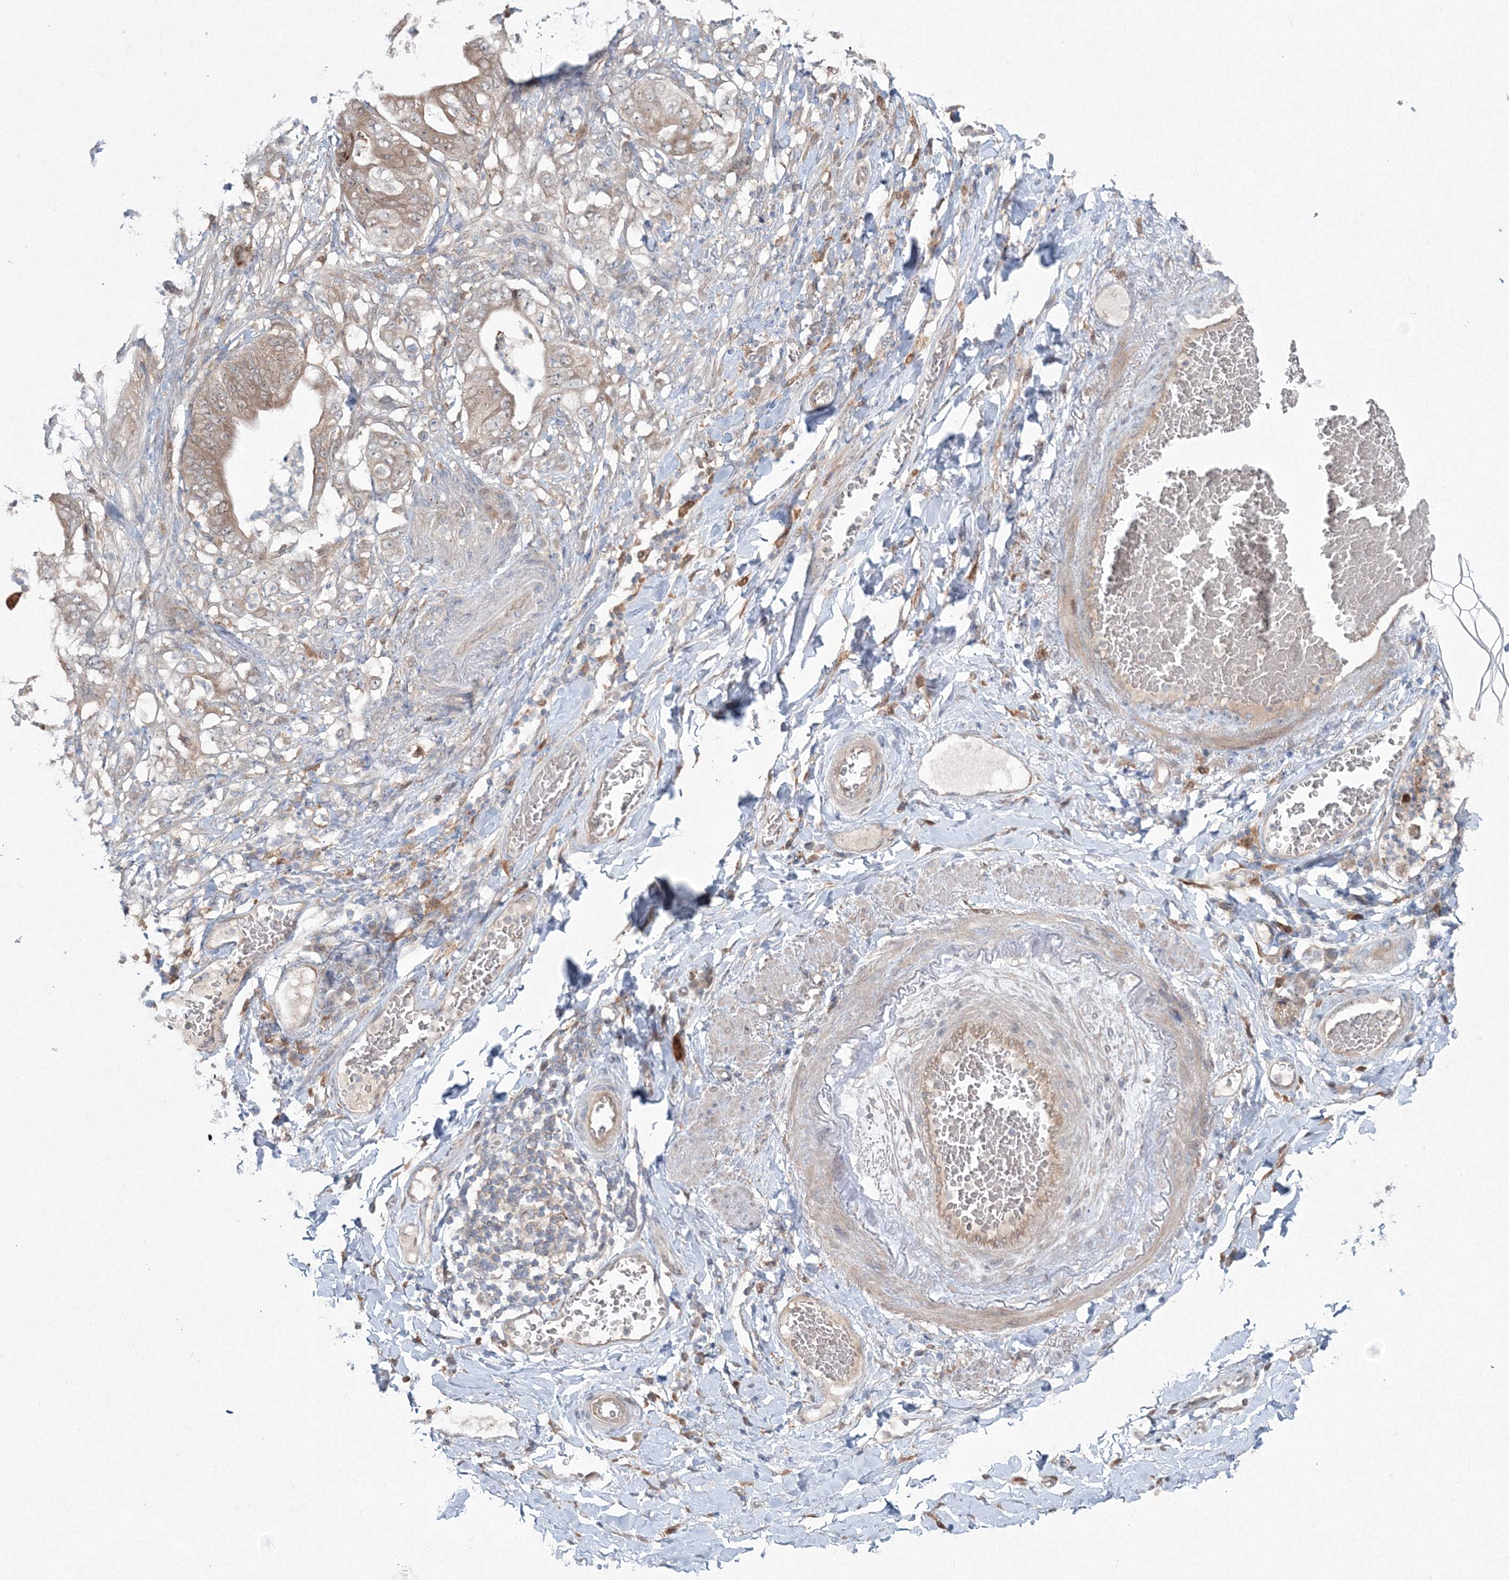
{"staining": {"intensity": "weak", "quantity": ">75%", "location": "cytoplasmic/membranous"}, "tissue": "stomach cancer", "cell_type": "Tumor cells", "image_type": "cancer", "snomed": [{"axis": "morphology", "description": "Adenocarcinoma, NOS"}, {"axis": "topography", "description": "Stomach"}], "caption": "Adenocarcinoma (stomach) stained with DAB immunohistochemistry reveals low levels of weak cytoplasmic/membranous staining in approximately >75% of tumor cells.", "gene": "MKRN2", "patient": {"sex": "female", "age": 73}}